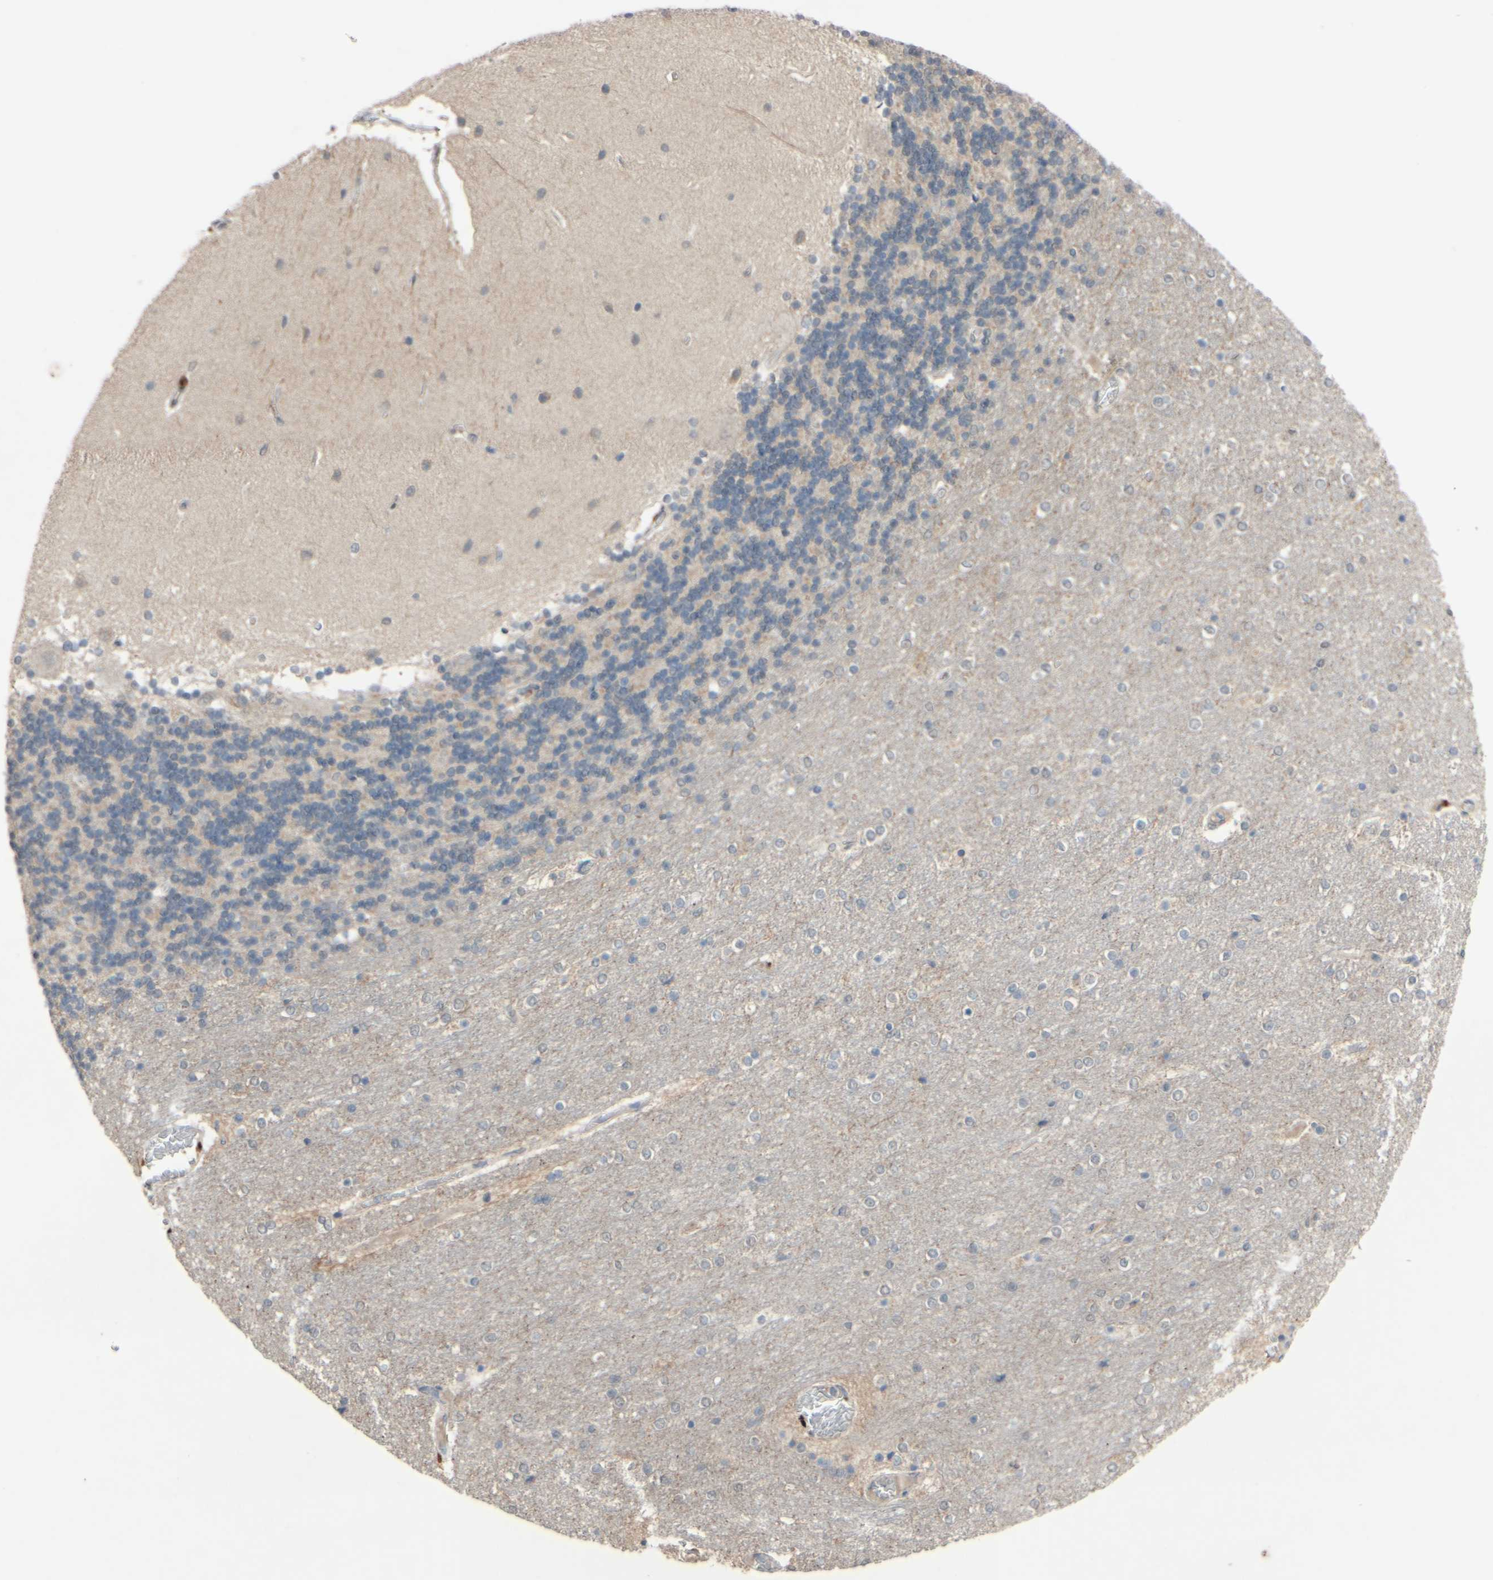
{"staining": {"intensity": "negative", "quantity": "none", "location": "none"}, "tissue": "cerebellum", "cell_type": "Cells in granular layer", "image_type": "normal", "snomed": [{"axis": "morphology", "description": "Normal tissue, NOS"}, {"axis": "topography", "description": "Cerebellum"}], "caption": "Immunohistochemistry of unremarkable human cerebellum displays no staining in cells in granular layer.", "gene": "CDCP1", "patient": {"sex": "female", "age": 54}}